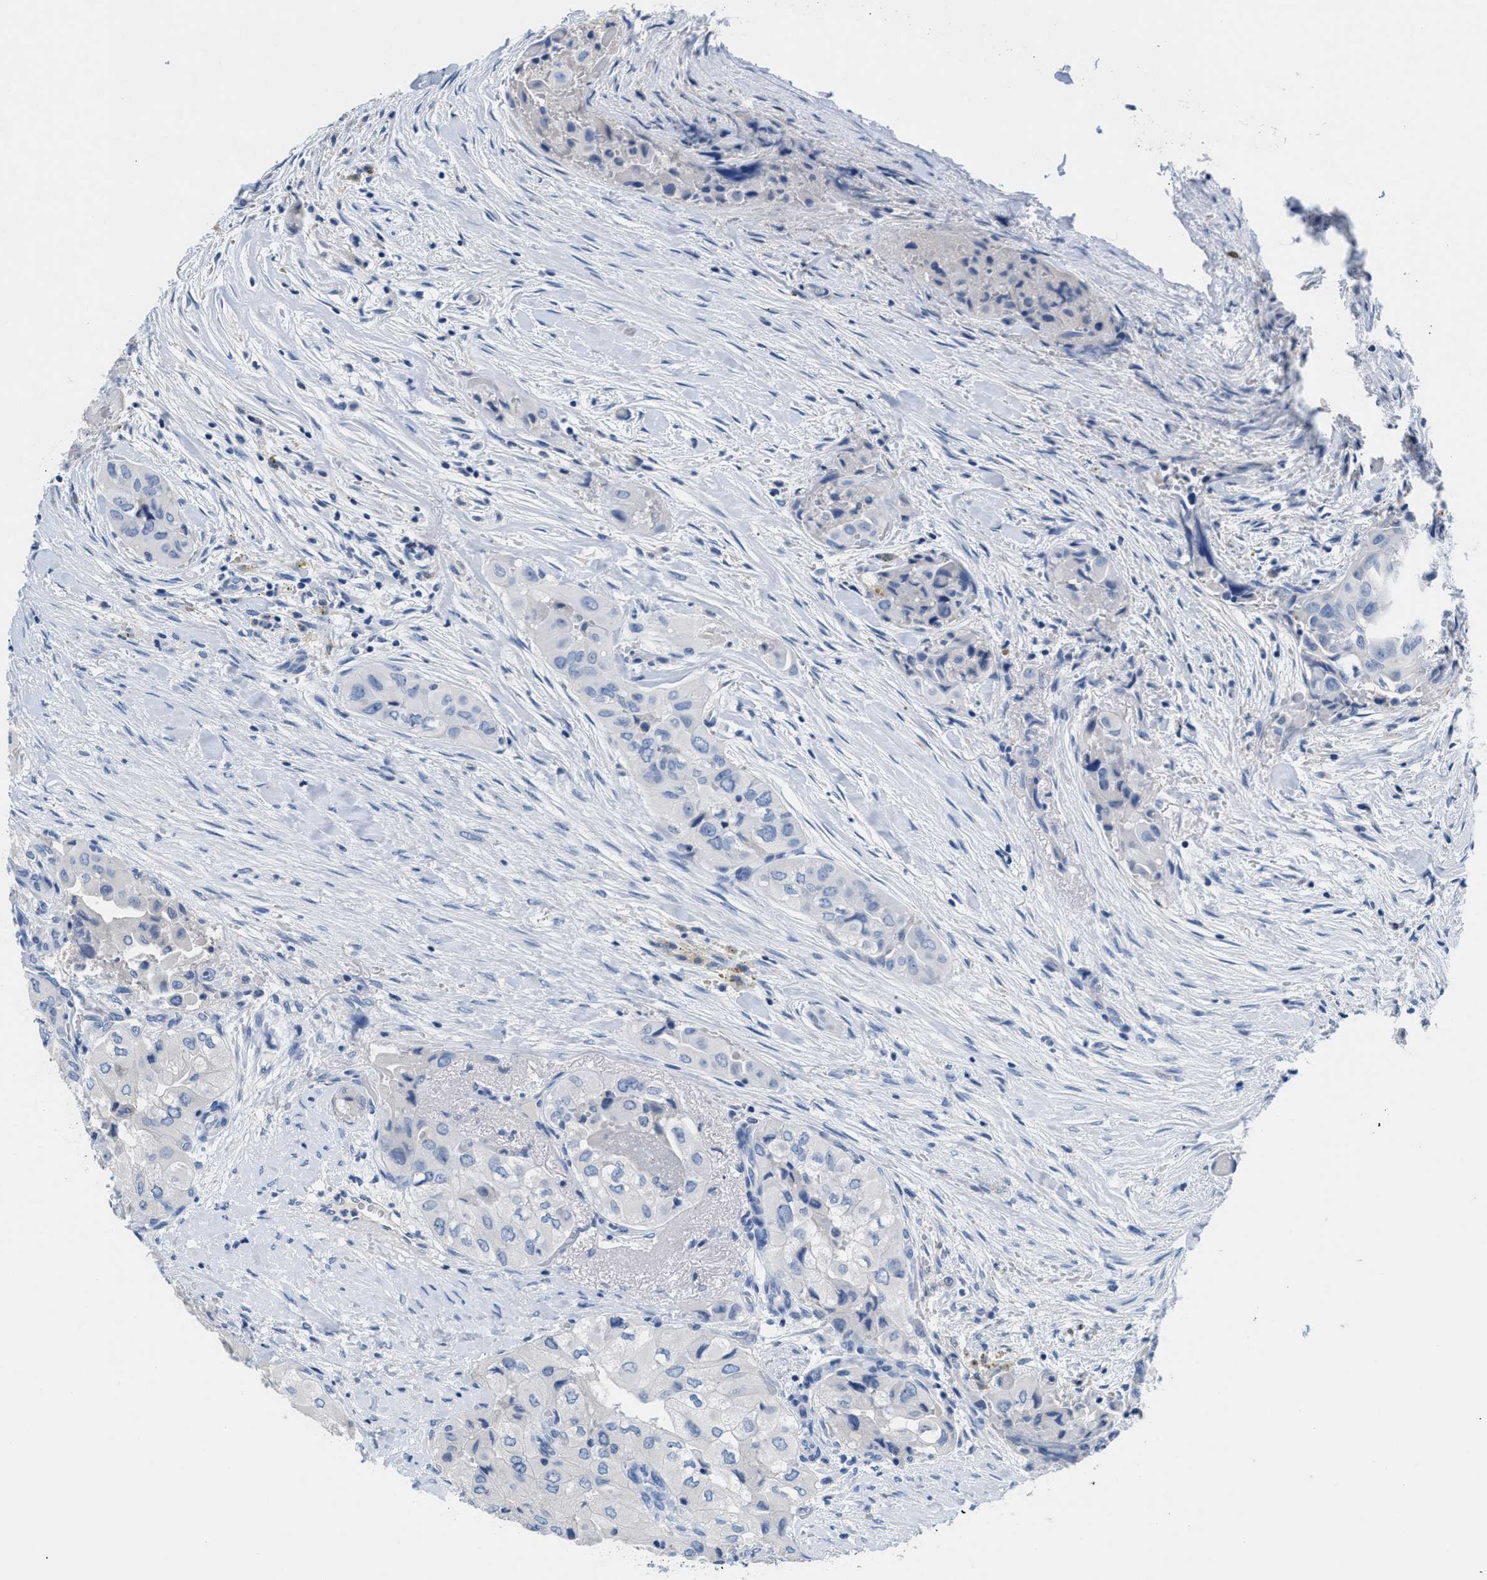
{"staining": {"intensity": "negative", "quantity": "none", "location": "none"}, "tissue": "thyroid cancer", "cell_type": "Tumor cells", "image_type": "cancer", "snomed": [{"axis": "morphology", "description": "Papillary adenocarcinoma, NOS"}, {"axis": "topography", "description": "Thyroid gland"}], "caption": "Tumor cells show no significant protein staining in thyroid cancer.", "gene": "SLFN13", "patient": {"sex": "female", "age": 59}}